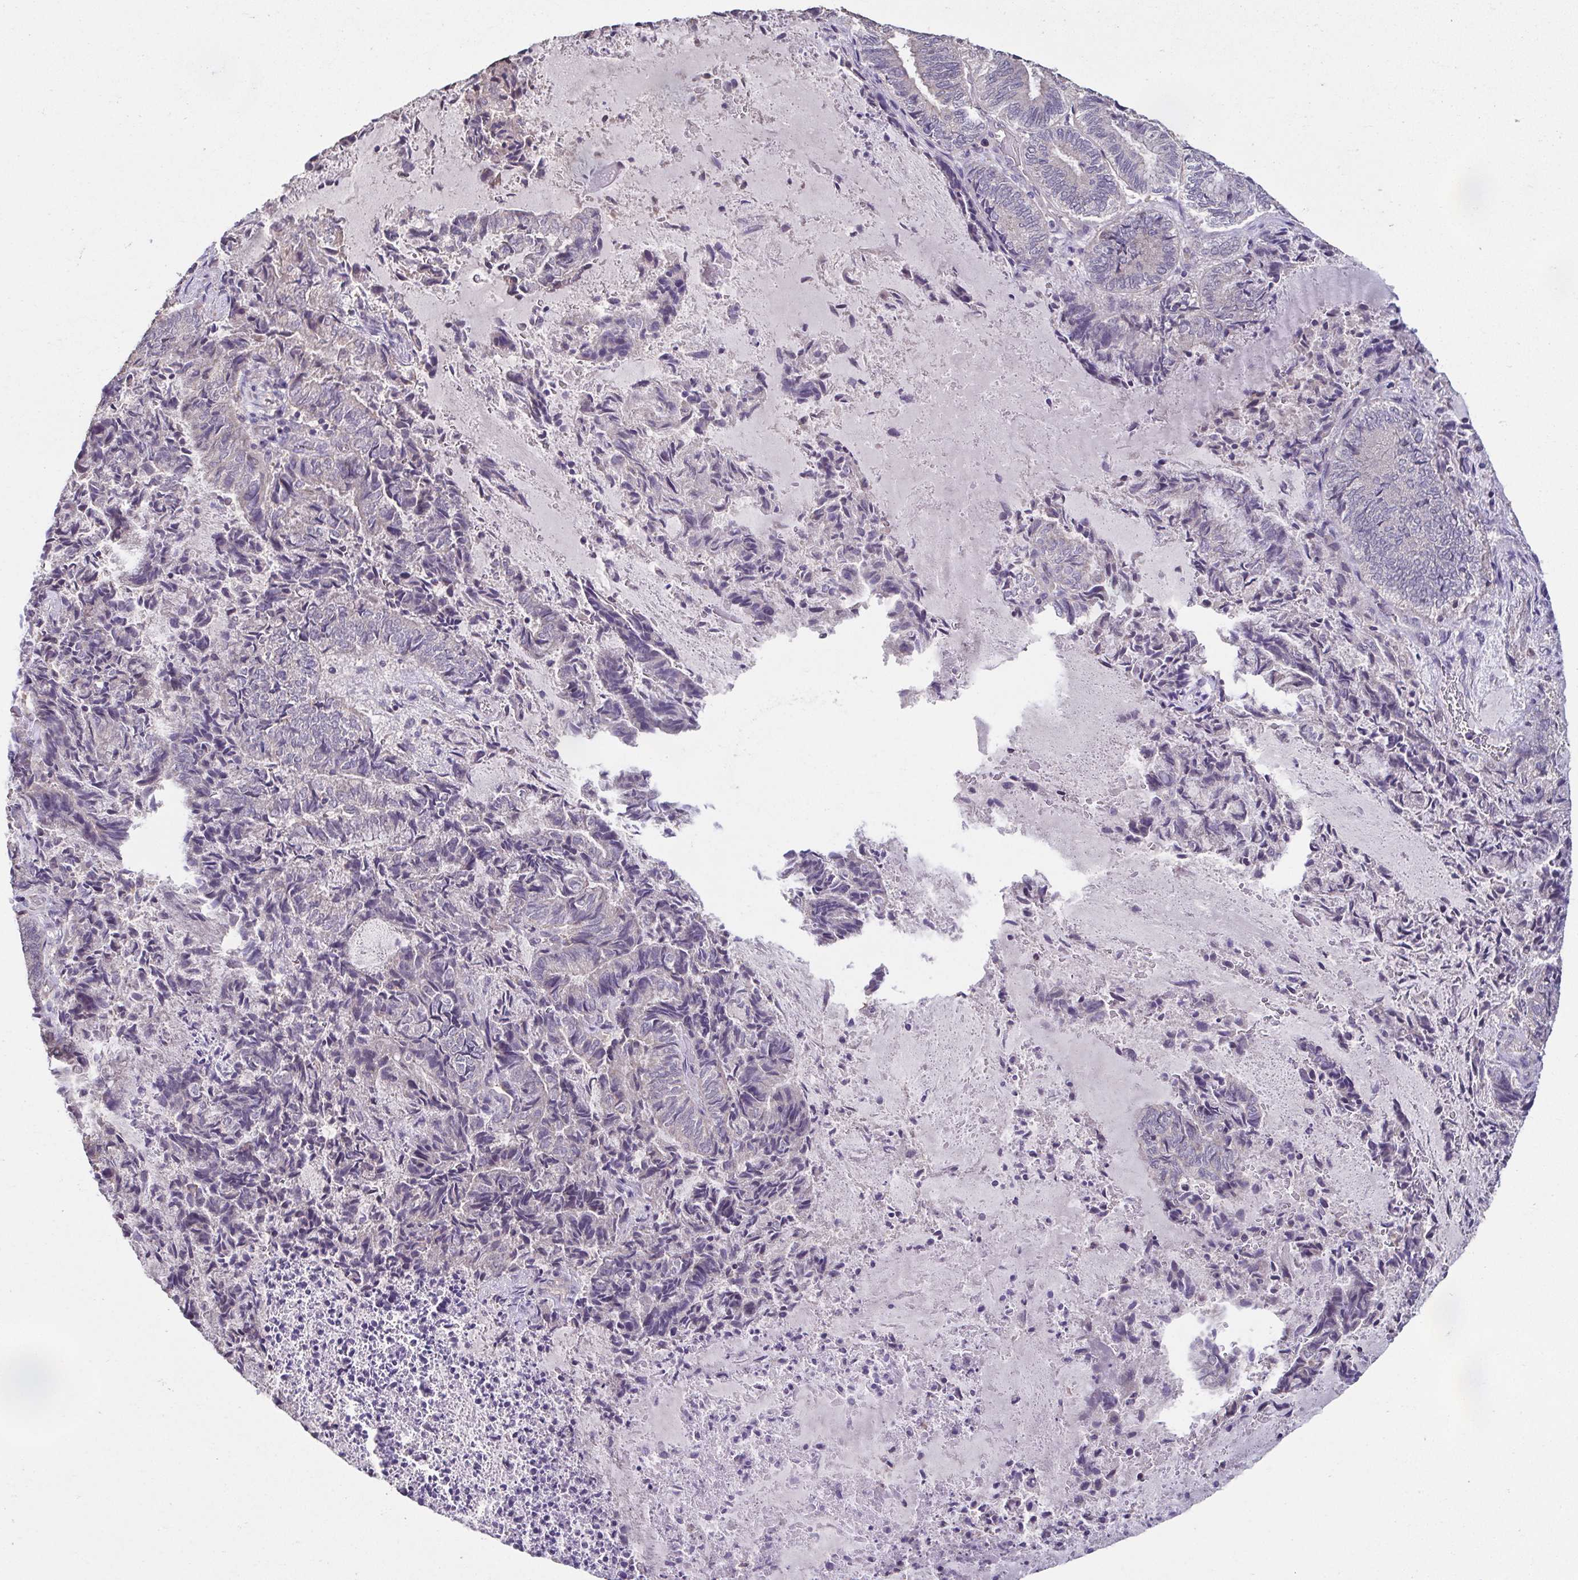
{"staining": {"intensity": "negative", "quantity": "none", "location": "none"}, "tissue": "endometrial cancer", "cell_type": "Tumor cells", "image_type": "cancer", "snomed": [{"axis": "morphology", "description": "Adenocarcinoma, NOS"}, {"axis": "topography", "description": "Endometrium"}], "caption": "This micrograph is of adenocarcinoma (endometrial) stained with immunohistochemistry (IHC) to label a protein in brown with the nuclei are counter-stained blue. There is no positivity in tumor cells.", "gene": "ACTRT2", "patient": {"sex": "female", "age": 80}}